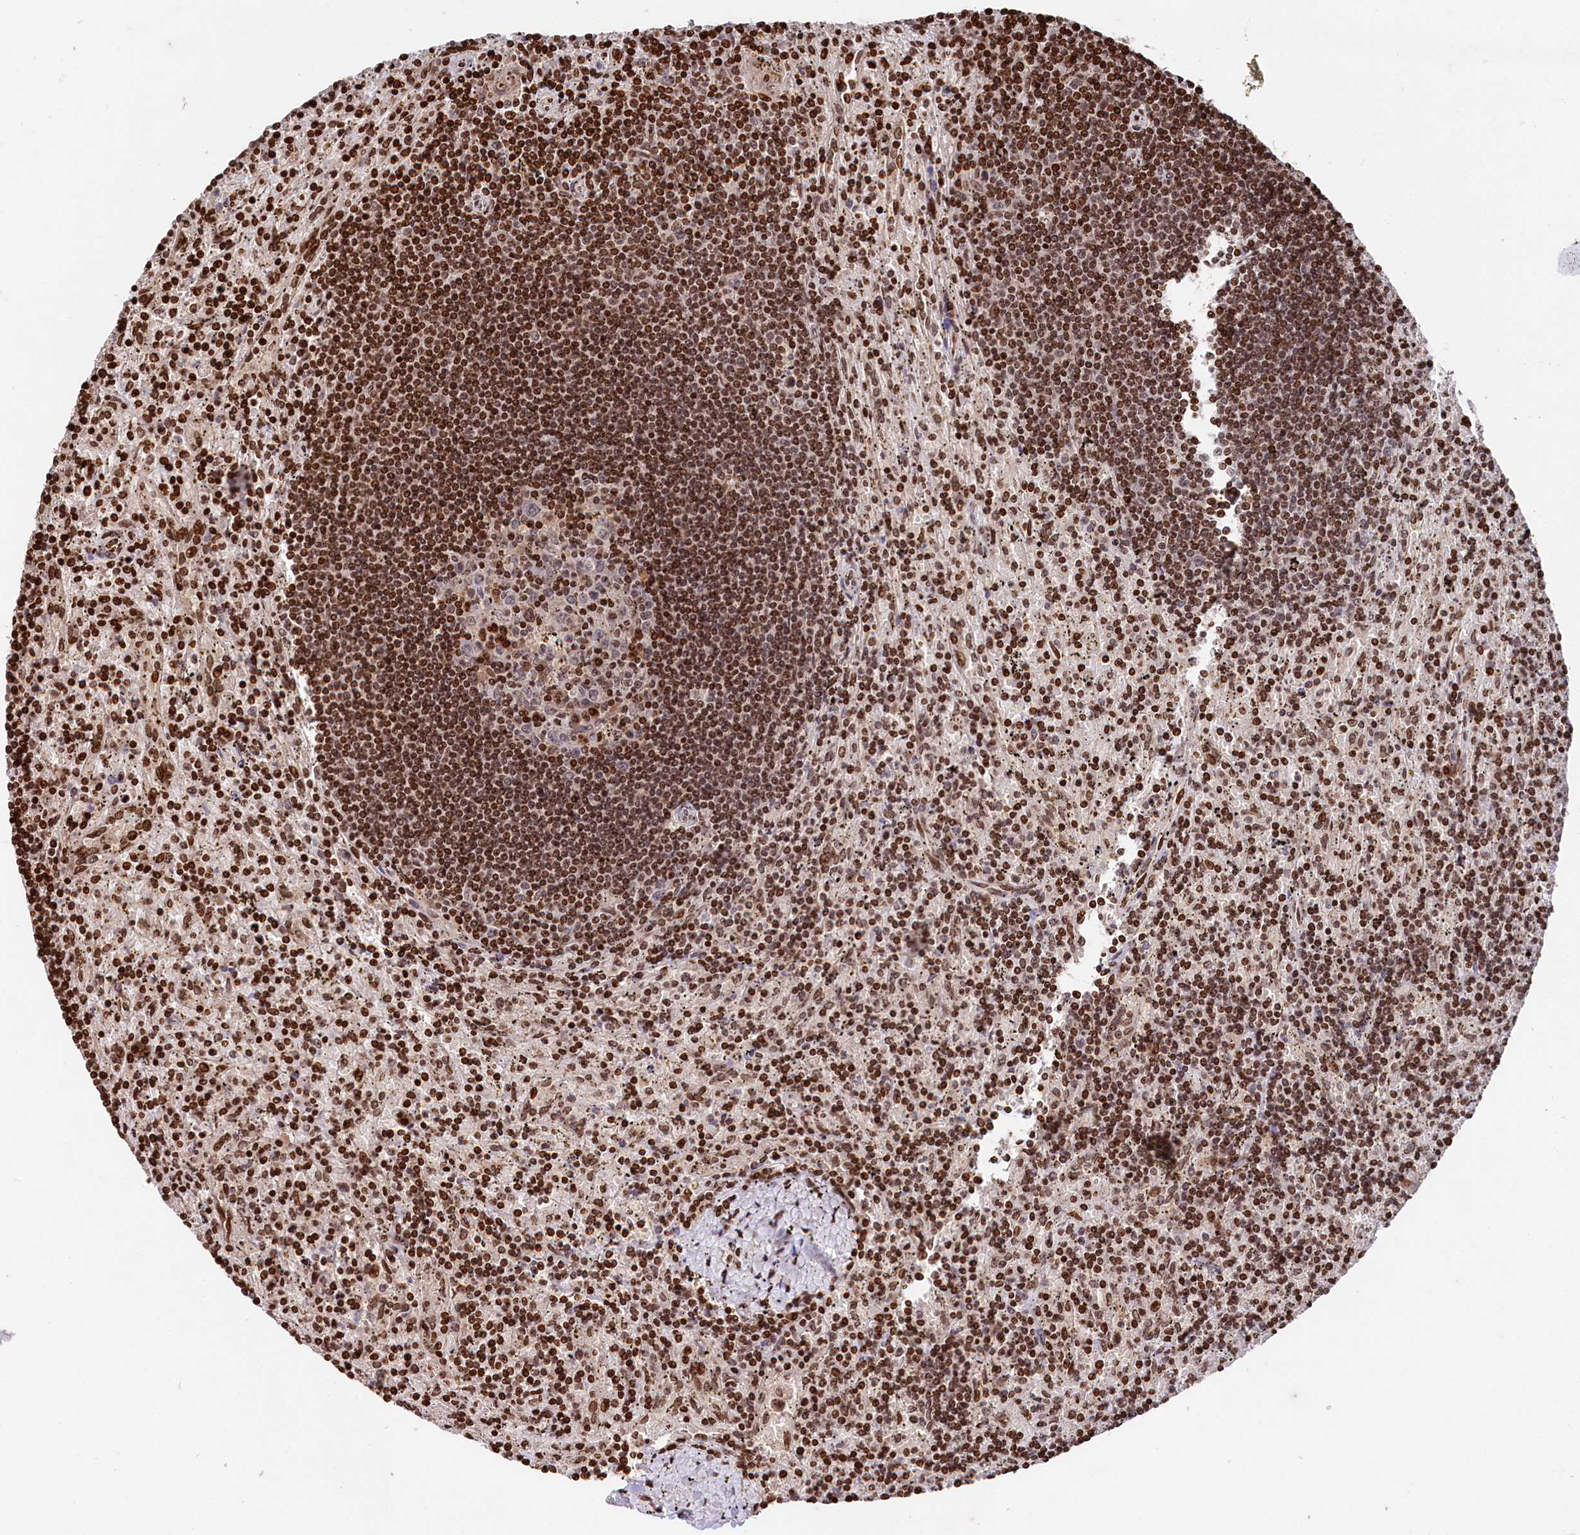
{"staining": {"intensity": "strong", "quantity": ">75%", "location": "nuclear"}, "tissue": "lymphoma", "cell_type": "Tumor cells", "image_type": "cancer", "snomed": [{"axis": "morphology", "description": "Malignant lymphoma, non-Hodgkin's type, Low grade"}, {"axis": "topography", "description": "Spleen"}], "caption": "Low-grade malignant lymphoma, non-Hodgkin's type stained with DAB (3,3'-diaminobenzidine) IHC shows high levels of strong nuclear expression in approximately >75% of tumor cells.", "gene": "MCF2L2", "patient": {"sex": "male", "age": 76}}